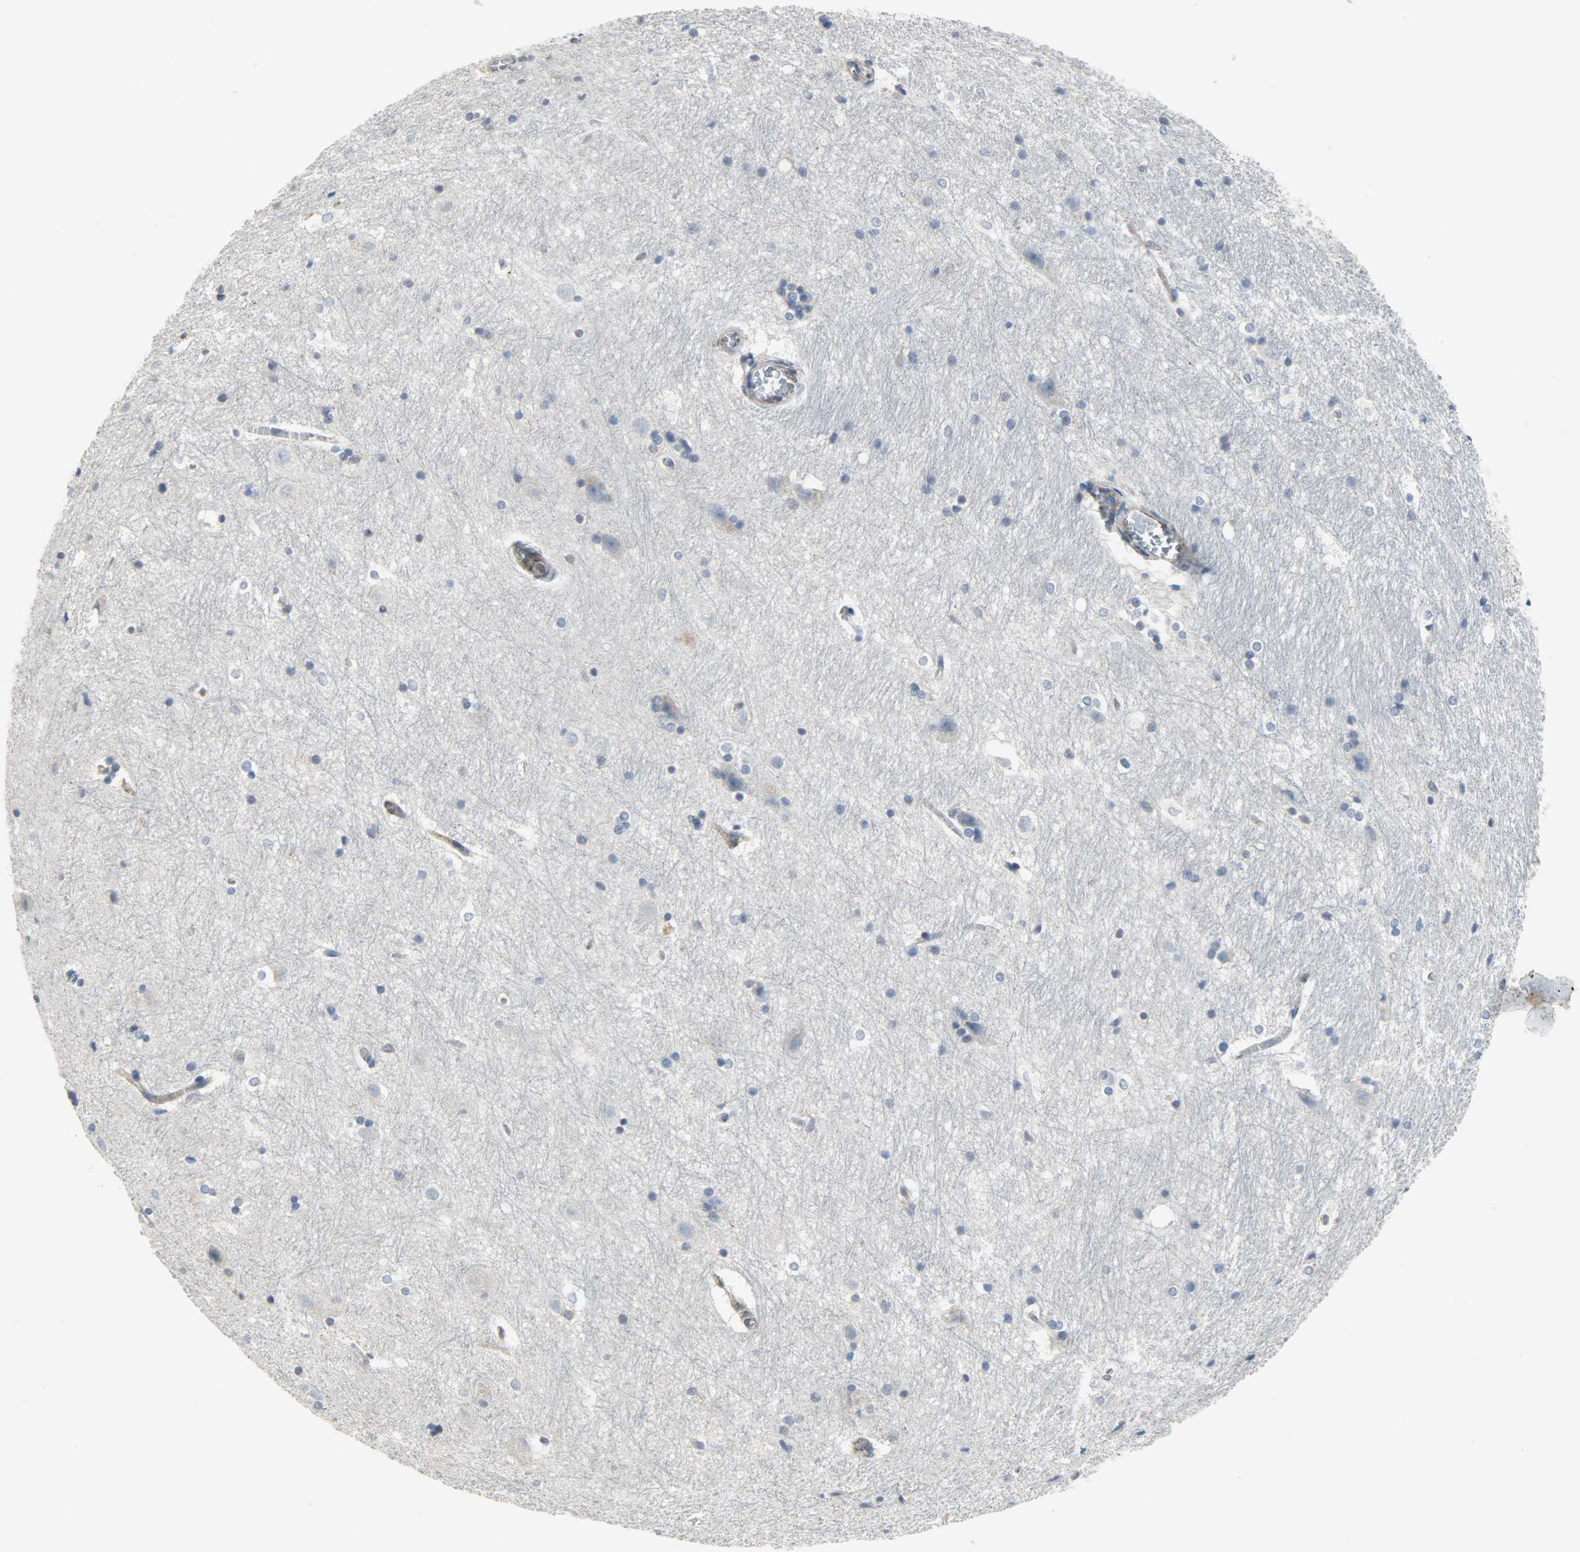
{"staining": {"intensity": "negative", "quantity": "none", "location": "none"}, "tissue": "hippocampus", "cell_type": "Glial cells", "image_type": "normal", "snomed": [{"axis": "morphology", "description": "Normal tissue, NOS"}, {"axis": "topography", "description": "Hippocampus"}], "caption": "High magnification brightfield microscopy of normal hippocampus stained with DAB (brown) and counterstained with hematoxylin (blue): glial cells show no significant staining. The staining is performed using DAB (3,3'-diaminobenzidine) brown chromogen with nuclei counter-stained in using hematoxylin.", "gene": "TRIM21", "patient": {"sex": "female", "age": 19}}